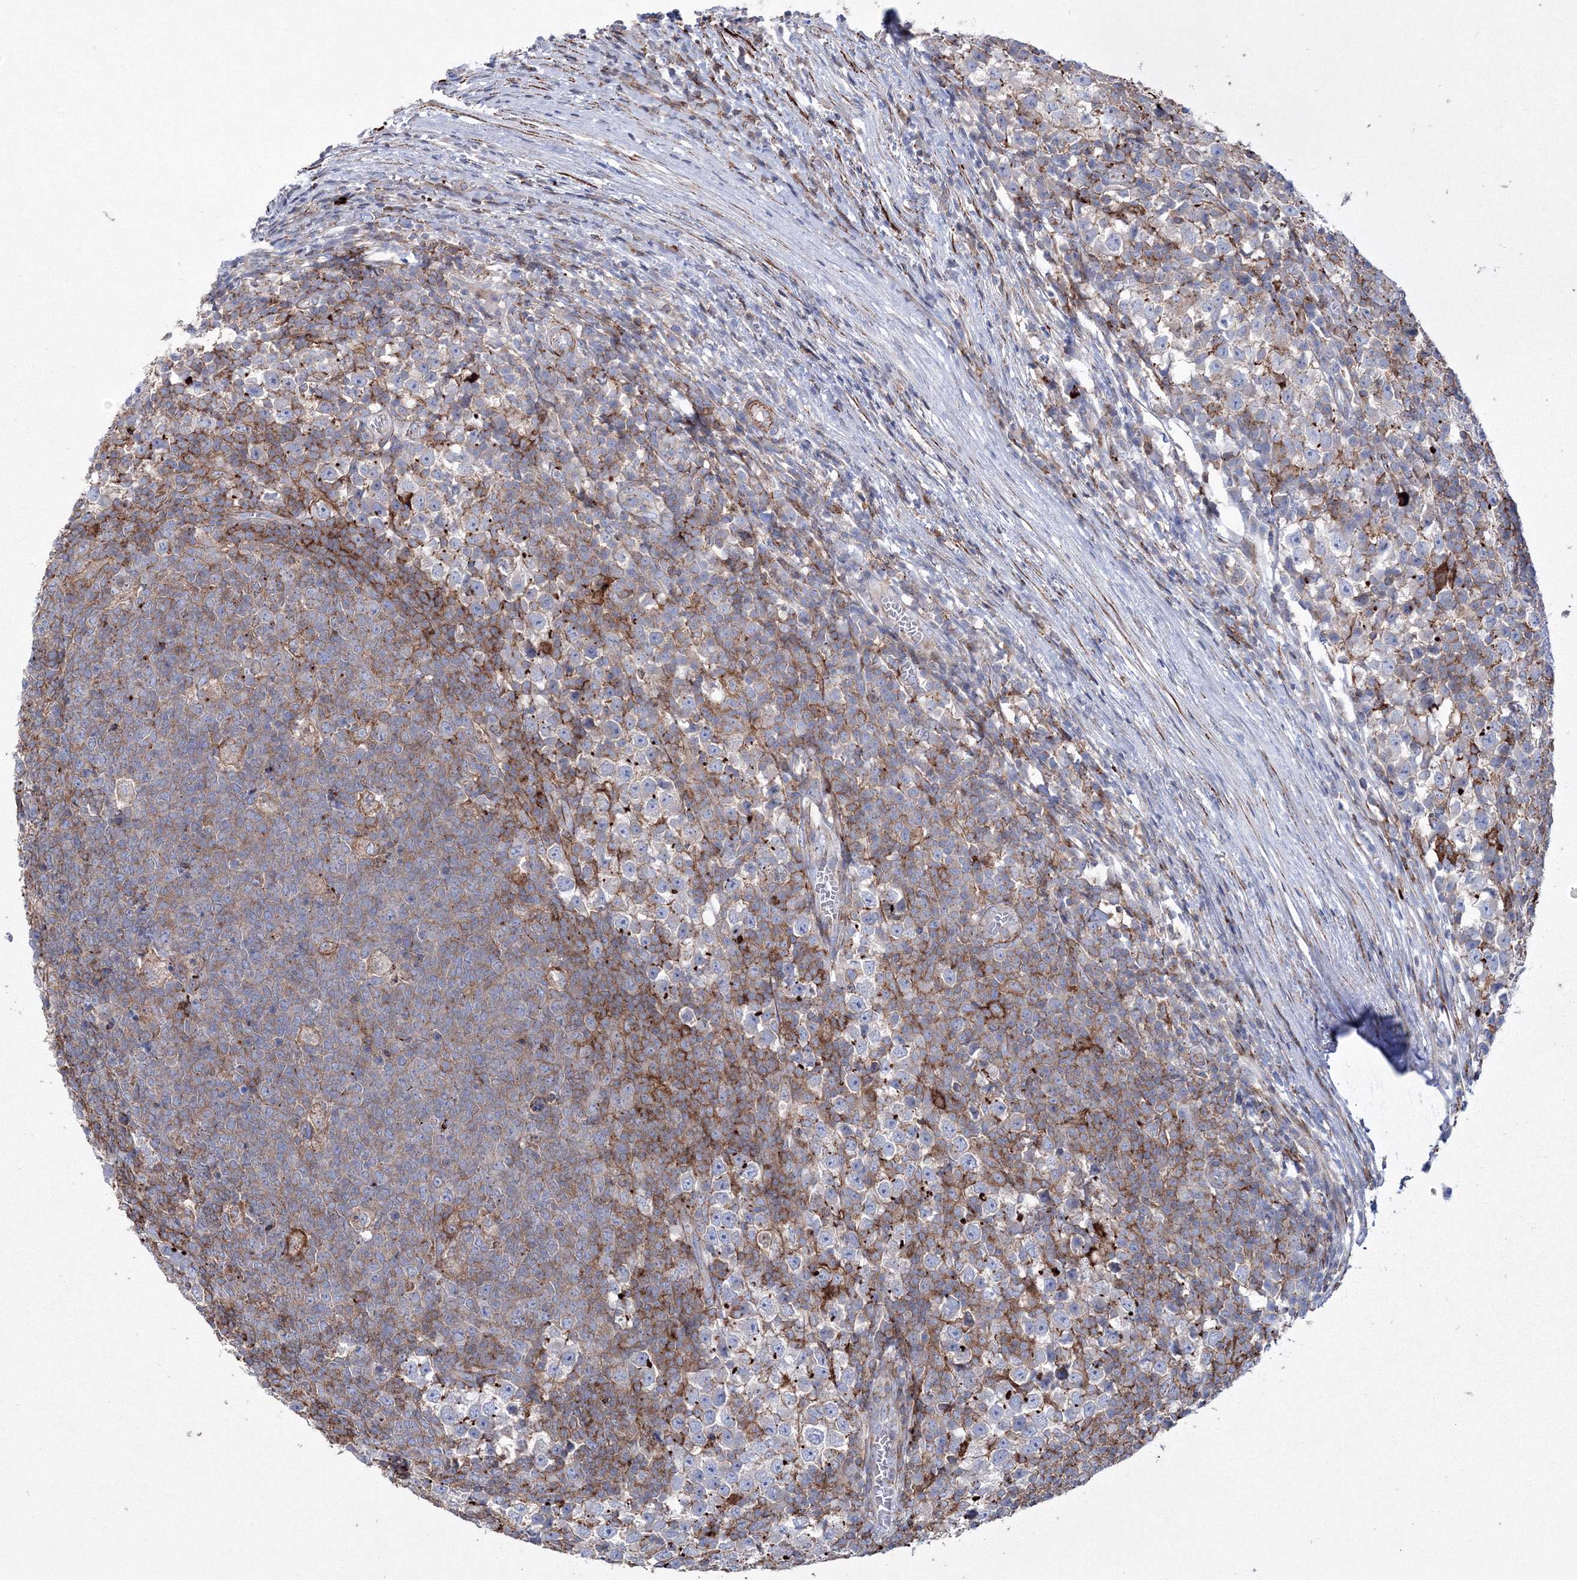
{"staining": {"intensity": "negative", "quantity": "none", "location": "none"}, "tissue": "testis cancer", "cell_type": "Tumor cells", "image_type": "cancer", "snomed": [{"axis": "morphology", "description": "Seminoma, NOS"}, {"axis": "topography", "description": "Testis"}], "caption": "IHC histopathology image of human seminoma (testis) stained for a protein (brown), which shows no expression in tumor cells.", "gene": "GPR82", "patient": {"sex": "male", "age": 65}}